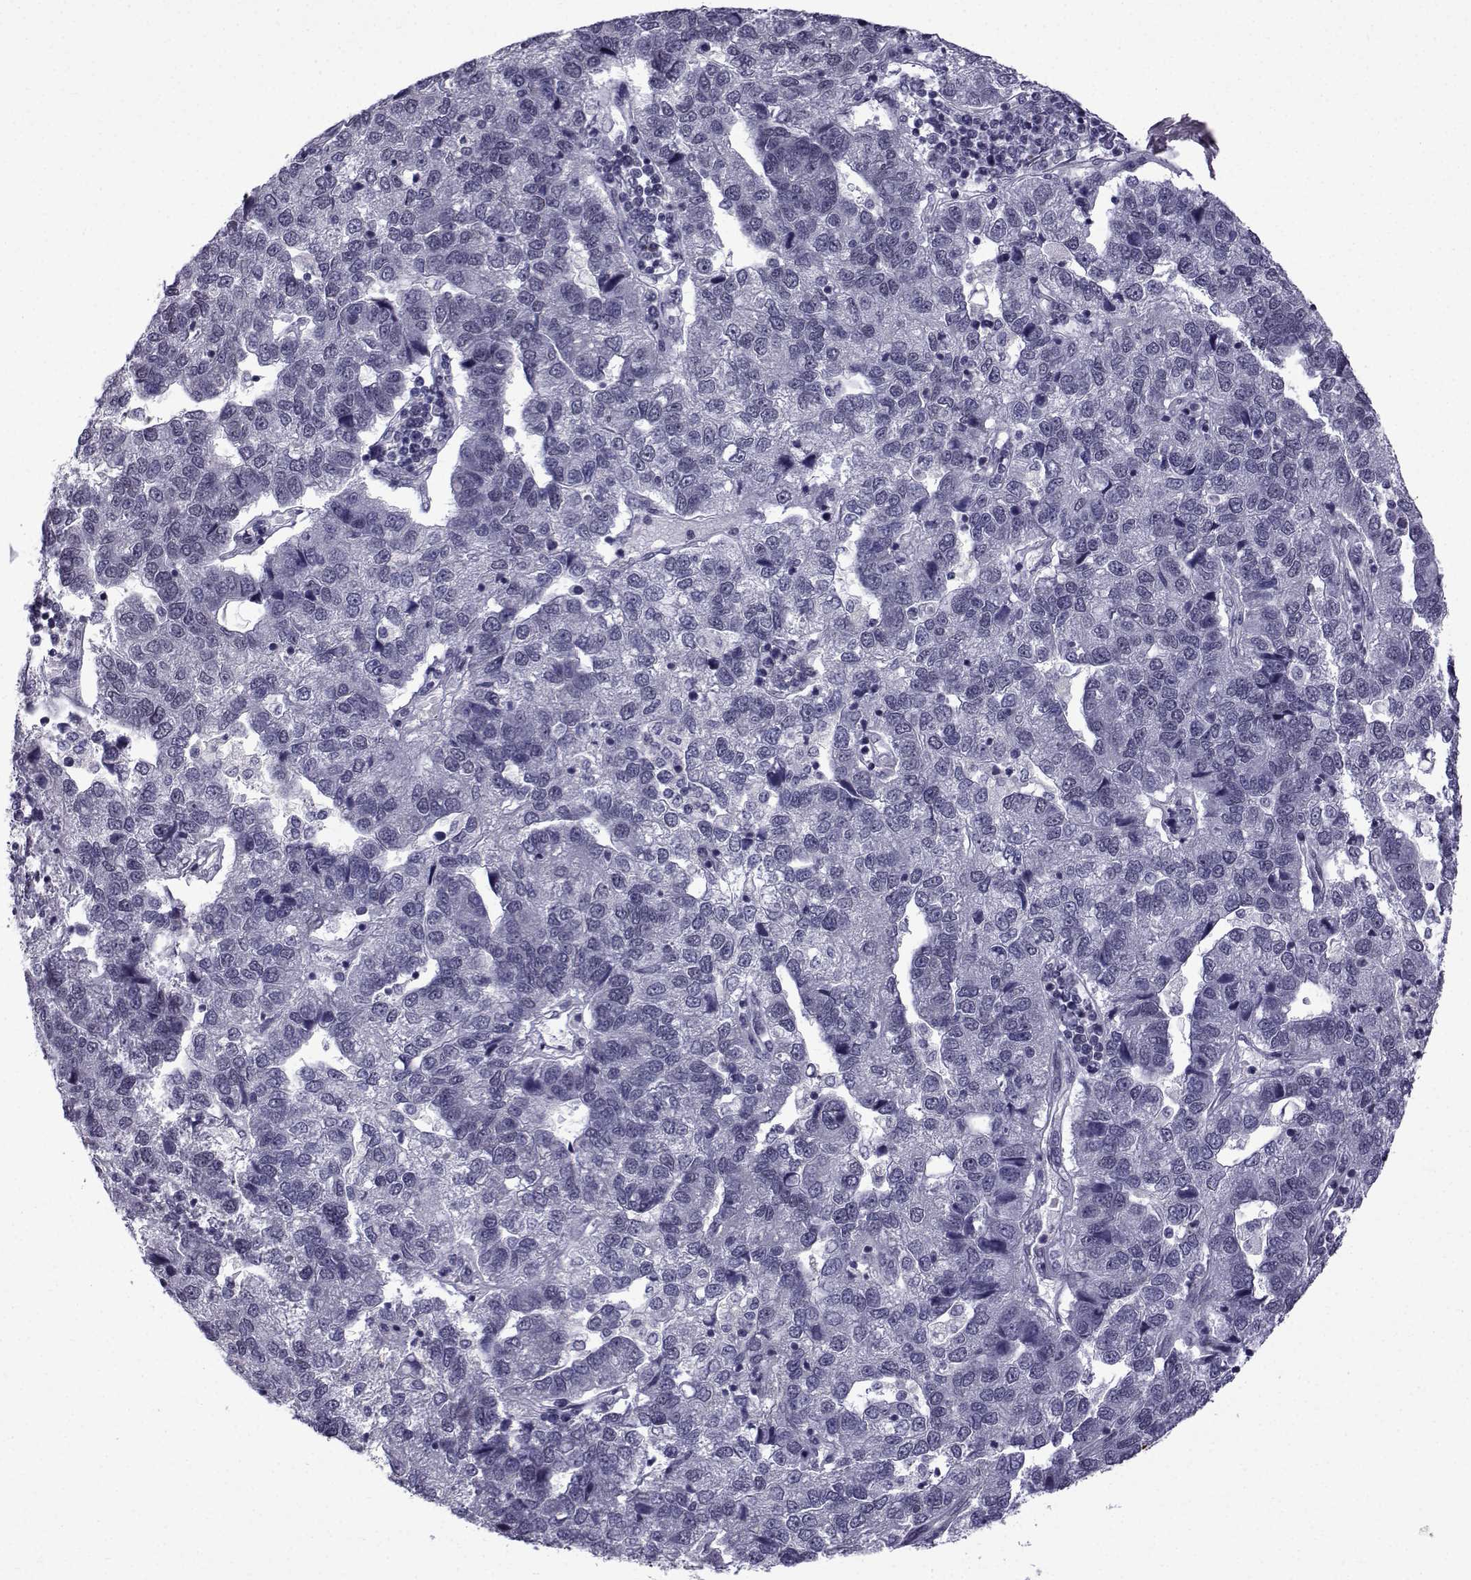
{"staining": {"intensity": "negative", "quantity": "none", "location": "none"}, "tissue": "pancreatic cancer", "cell_type": "Tumor cells", "image_type": "cancer", "snomed": [{"axis": "morphology", "description": "Adenocarcinoma, NOS"}, {"axis": "topography", "description": "Pancreas"}], "caption": "Pancreatic cancer (adenocarcinoma) was stained to show a protein in brown. There is no significant staining in tumor cells.", "gene": "RBM24", "patient": {"sex": "female", "age": 61}}